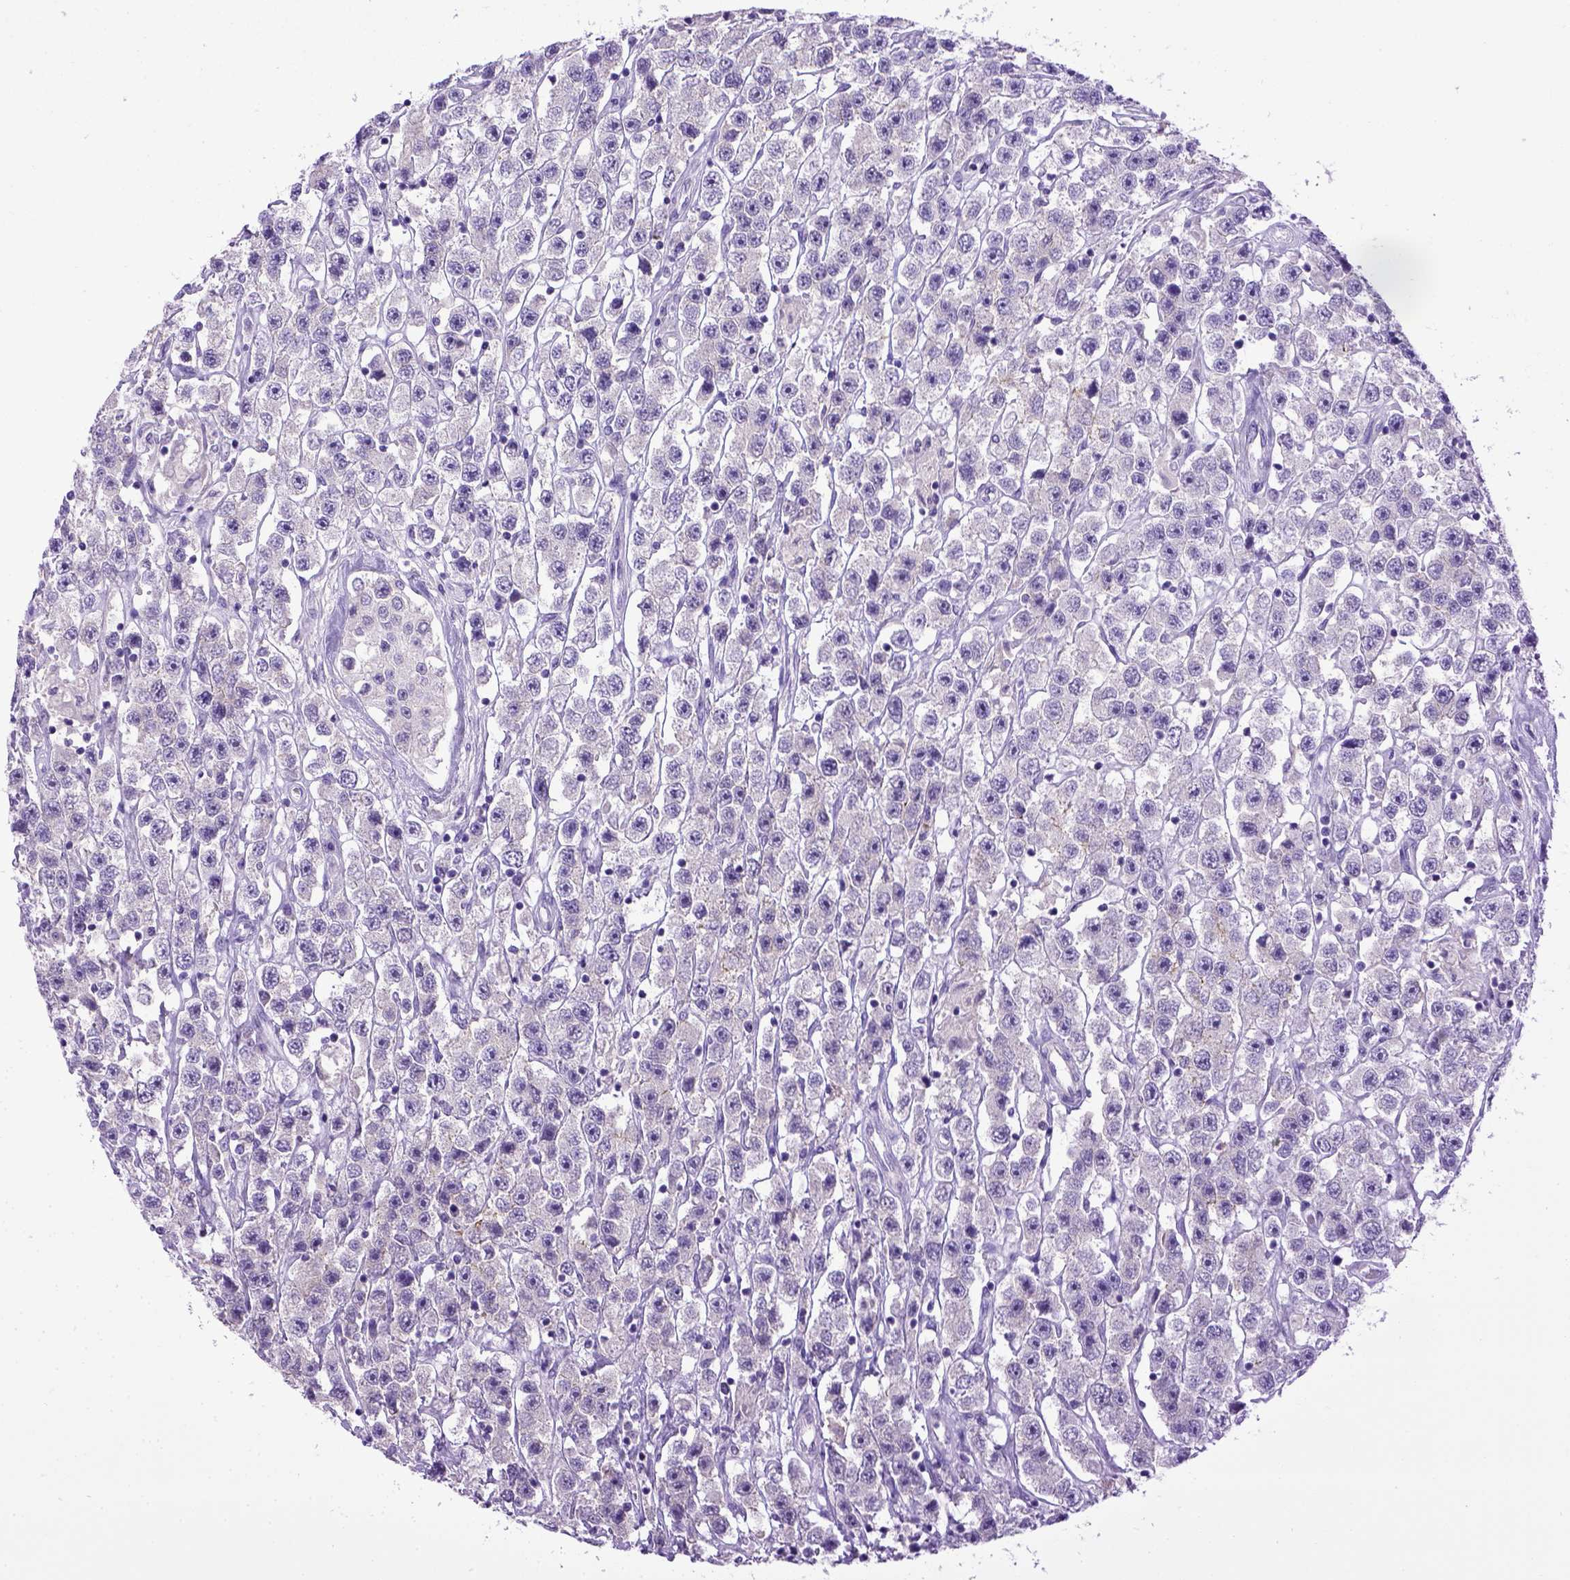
{"staining": {"intensity": "negative", "quantity": "none", "location": "none"}, "tissue": "testis cancer", "cell_type": "Tumor cells", "image_type": "cancer", "snomed": [{"axis": "morphology", "description": "Seminoma, NOS"}, {"axis": "topography", "description": "Testis"}], "caption": "There is no significant staining in tumor cells of seminoma (testis). The staining is performed using DAB (3,3'-diaminobenzidine) brown chromogen with nuclei counter-stained in using hematoxylin.", "gene": "CDH1", "patient": {"sex": "male", "age": 45}}